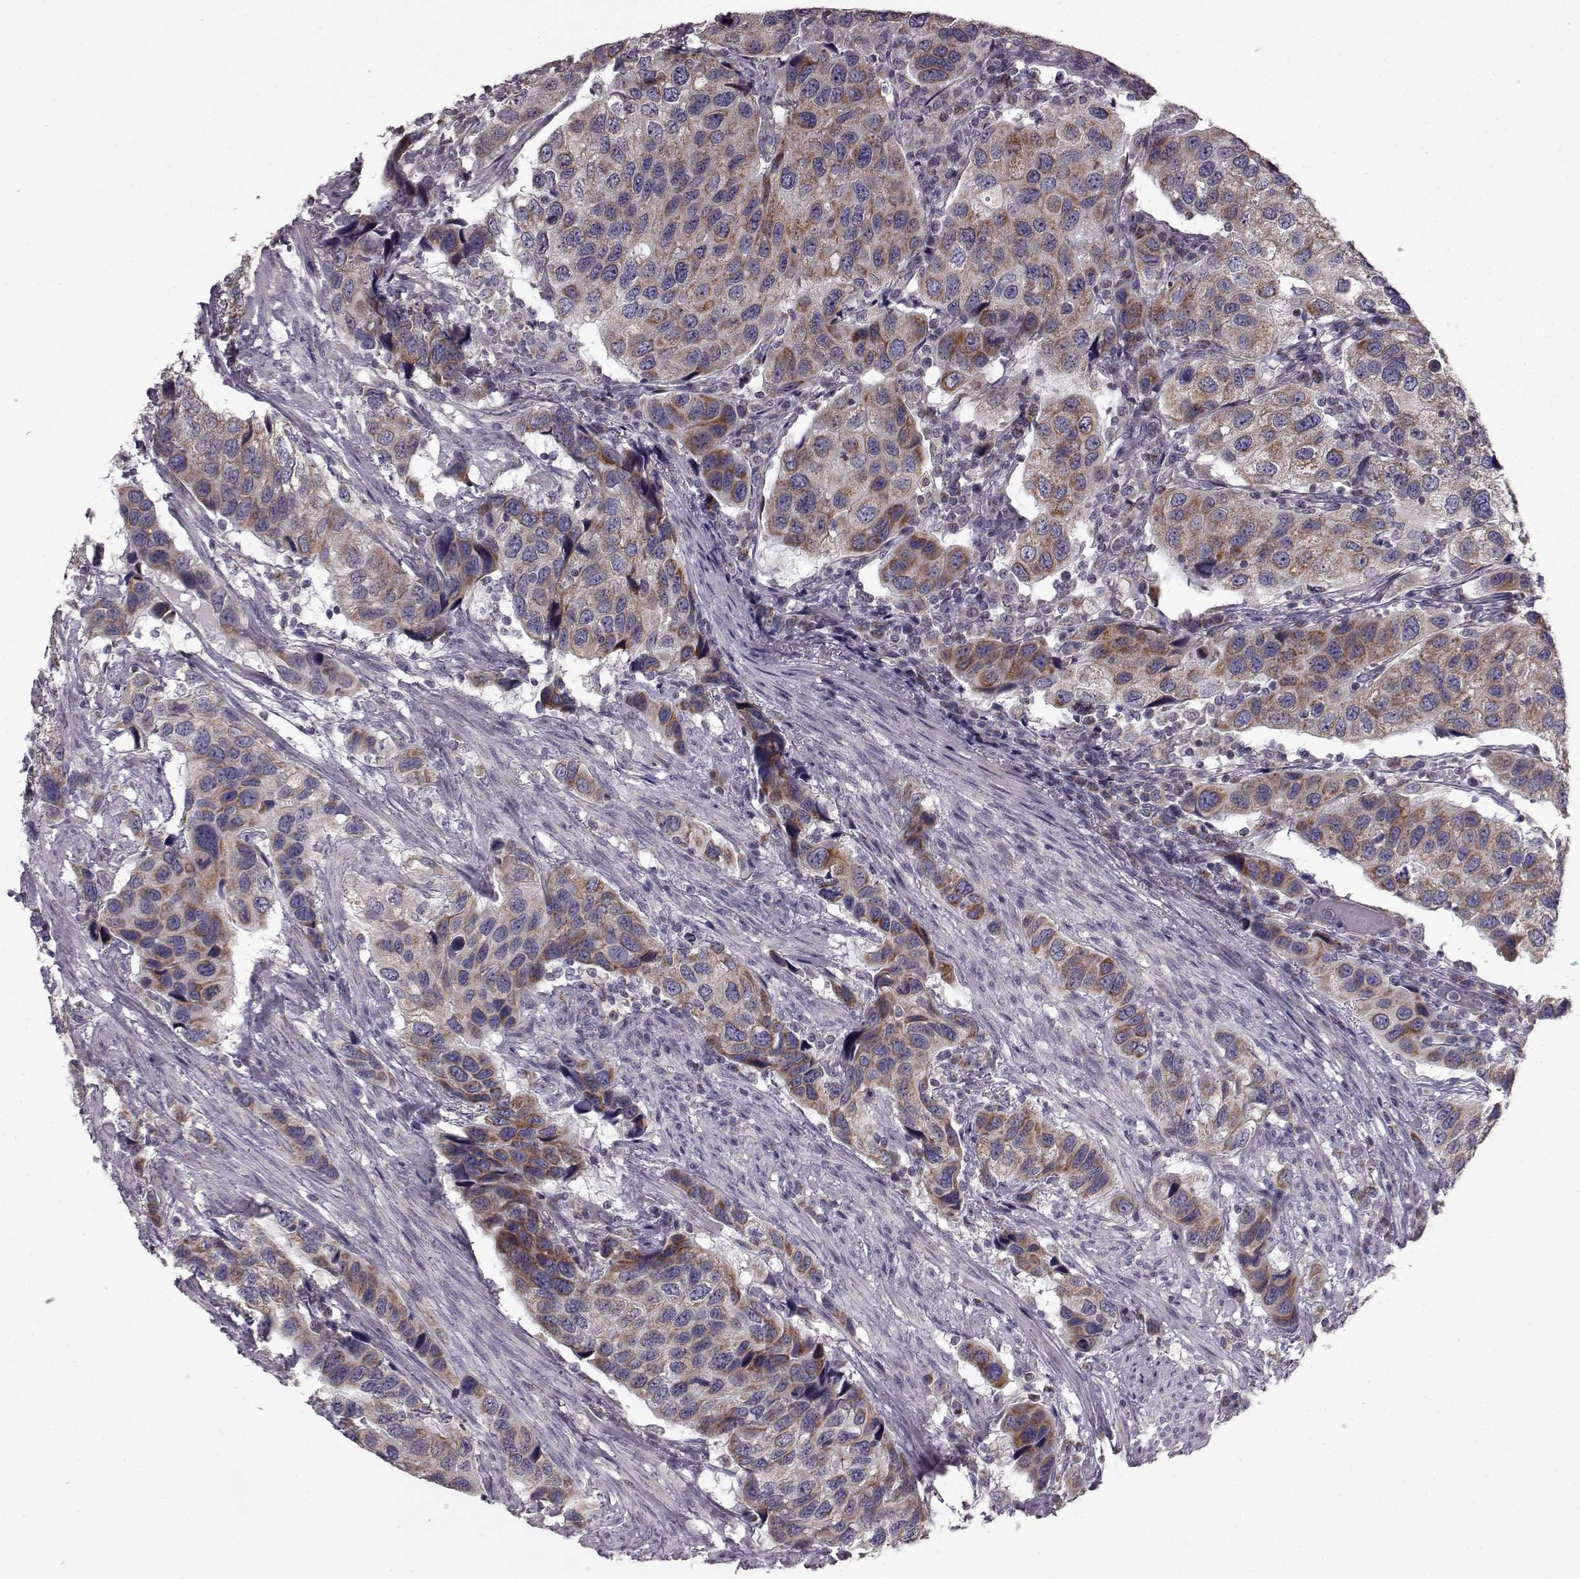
{"staining": {"intensity": "strong", "quantity": ">75%", "location": "cytoplasmic/membranous"}, "tissue": "urothelial cancer", "cell_type": "Tumor cells", "image_type": "cancer", "snomed": [{"axis": "morphology", "description": "Urothelial carcinoma, High grade"}, {"axis": "topography", "description": "Urinary bladder"}], "caption": "Immunohistochemistry (IHC) of human urothelial cancer displays high levels of strong cytoplasmic/membranous expression in approximately >75% of tumor cells. Using DAB (brown) and hematoxylin (blue) stains, captured at high magnification using brightfield microscopy.", "gene": "FAM8A1", "patient": {"sex": "male", "age": 79}}